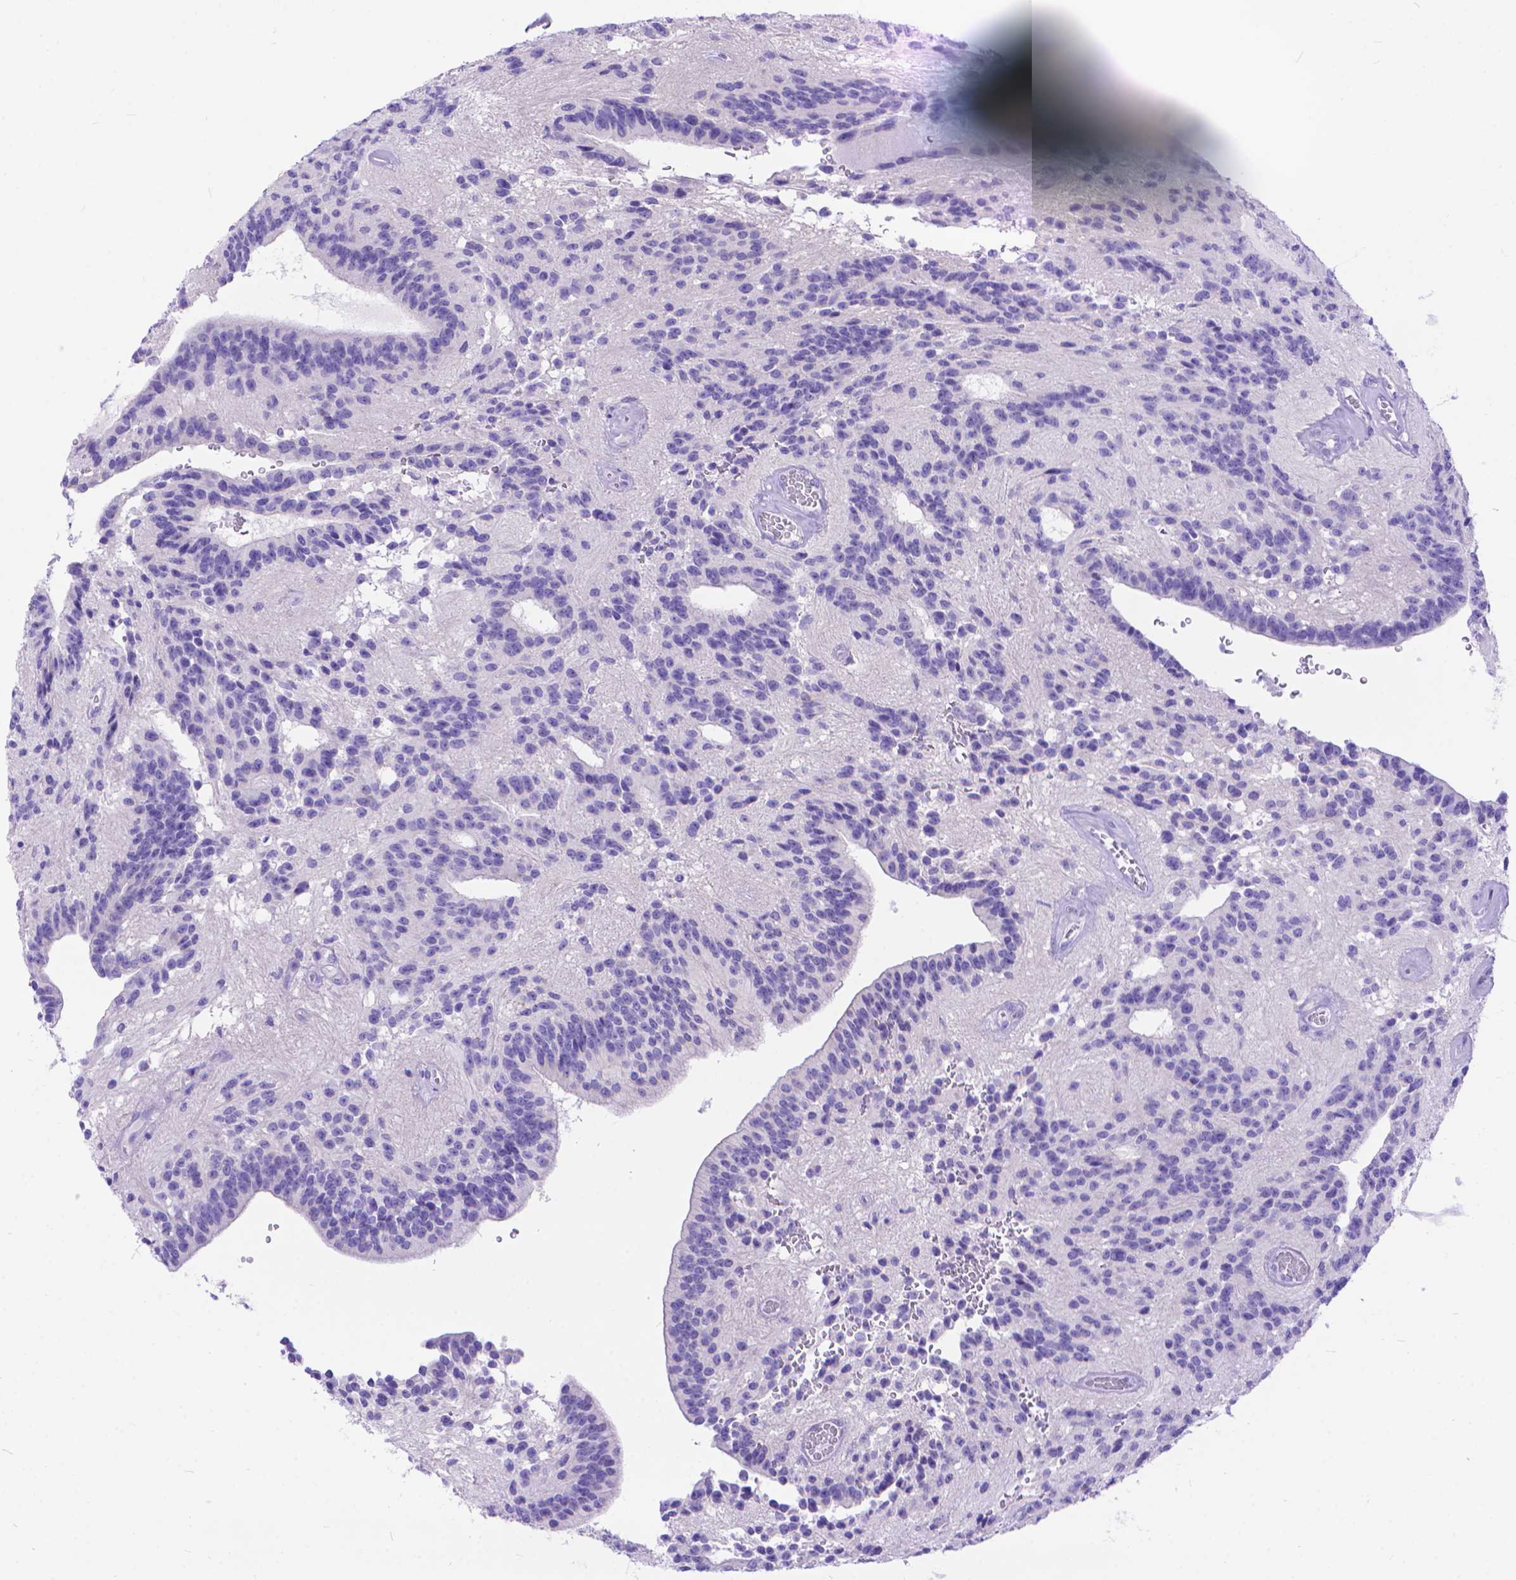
{"staining": {"intensity": "negative", "quantity": "none", "location": "none"}, "tissue": "glioma", "cell_type": "Tumor cells", "image_type": "cancer", "snomed": [{"axis": "morphology", "description": "Glioma, malignant, Low grade"}, {"axis": "topography", "description": "Brain"}], "caption": "A photomicrograph of glioma stained for a protein shows no brown staining in tumor cells.", "gene": "DHRS2", "patient": {"sex": "male", "age": 31}}